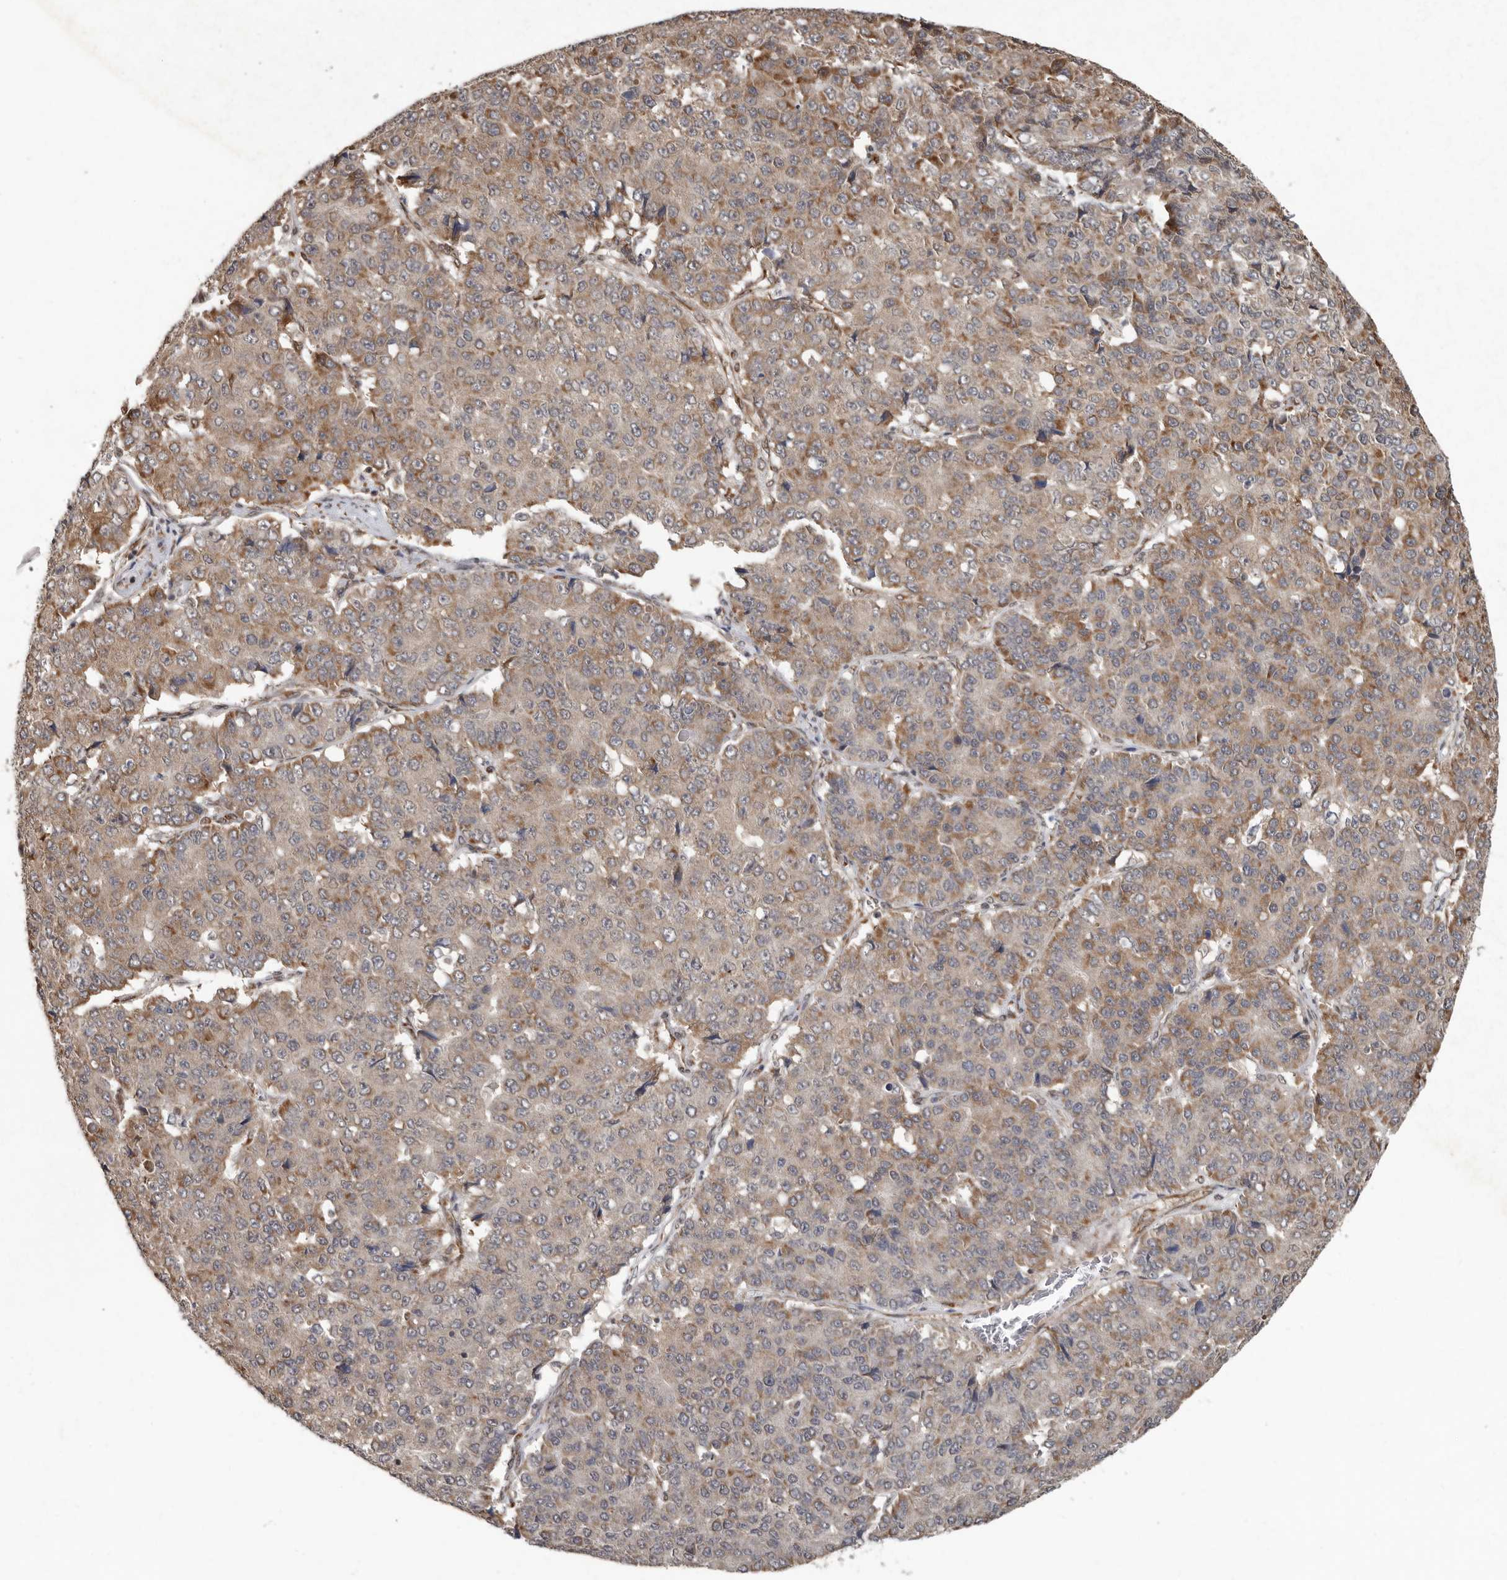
{"staining": {"intensity": "moderate", "quantity": "25%-75%", "location": "cytoplasmic/membranous"}, "tissue": "pancreatic cancer", "cell_type": "Tumor cells", "image_type": "cancer", "snomed": [{"axis": "morphology", "description": "Adenocarcinoma, NOS"}, {"axis": "topography", "description": "Pancreas"}], "caption": "Pancreatic cancer tissue shows moderate cytoplasmic/membranous expression in about 25%-75% of tumor cells, visualized by immunohistochemistry. The protein is shown in brown color, while the nuclei are stained blue.", "gene": "LRGUK", "patient": {"sex": "male", "age": 50}}